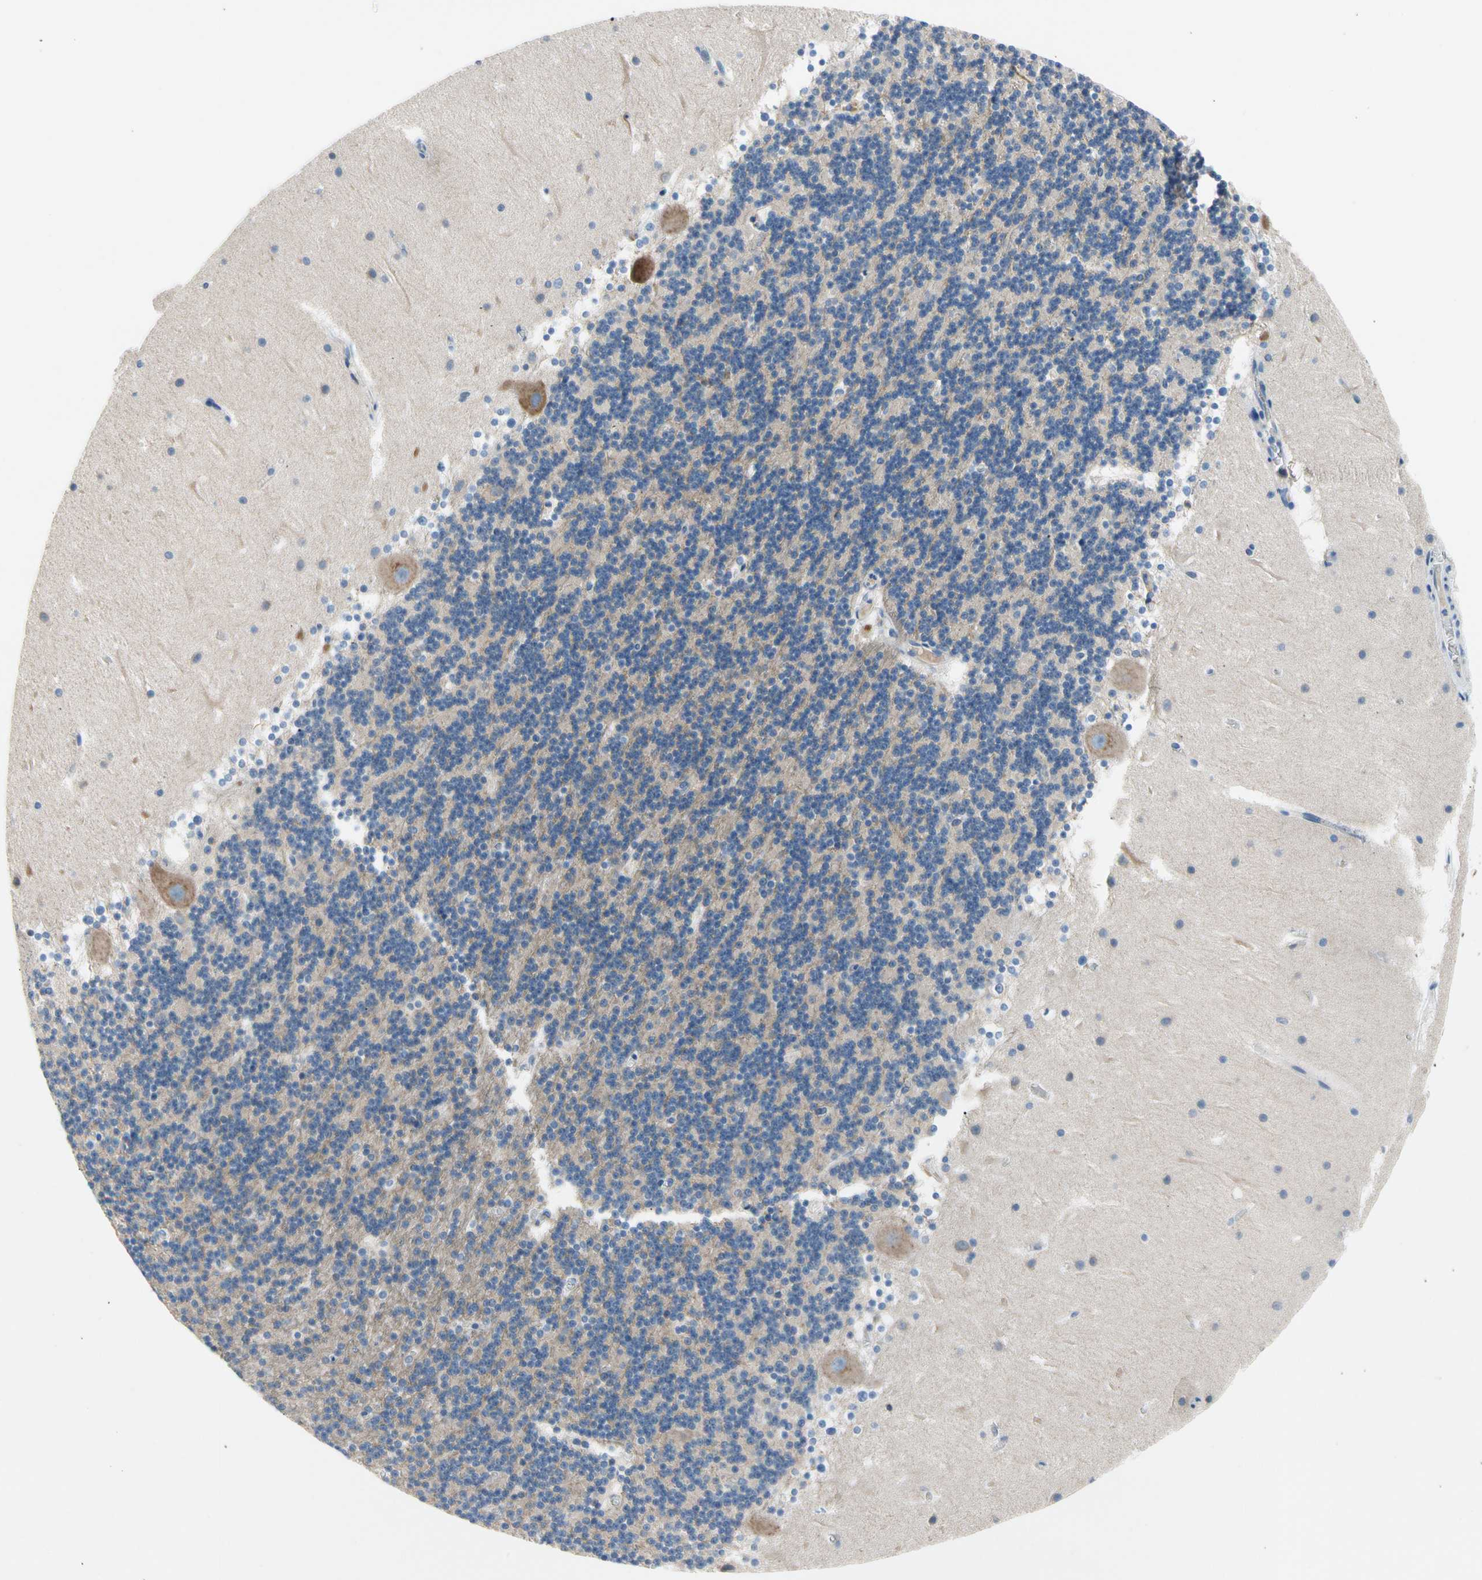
{"staining": {"intensity": "weak", "quantity": "<25%", "location": "cytoplasmic/membranous"}, "tissue": "cerebellum", "cell_type": "Cells in granular layer", "image_type": "normal", "snomed": [{"axis": "morphology", "description": "Normal tissue, NOS"}, {"axis": "topography", "description": "Cerebellum"}], "caption": "This is a micrograph of immunohistochemistry (IHC) staining of unremarkable cerebellum, which shows no staining in cells in granular layer.", "gene": "CA14", "patient": {"sex": "male", "age": 45}}